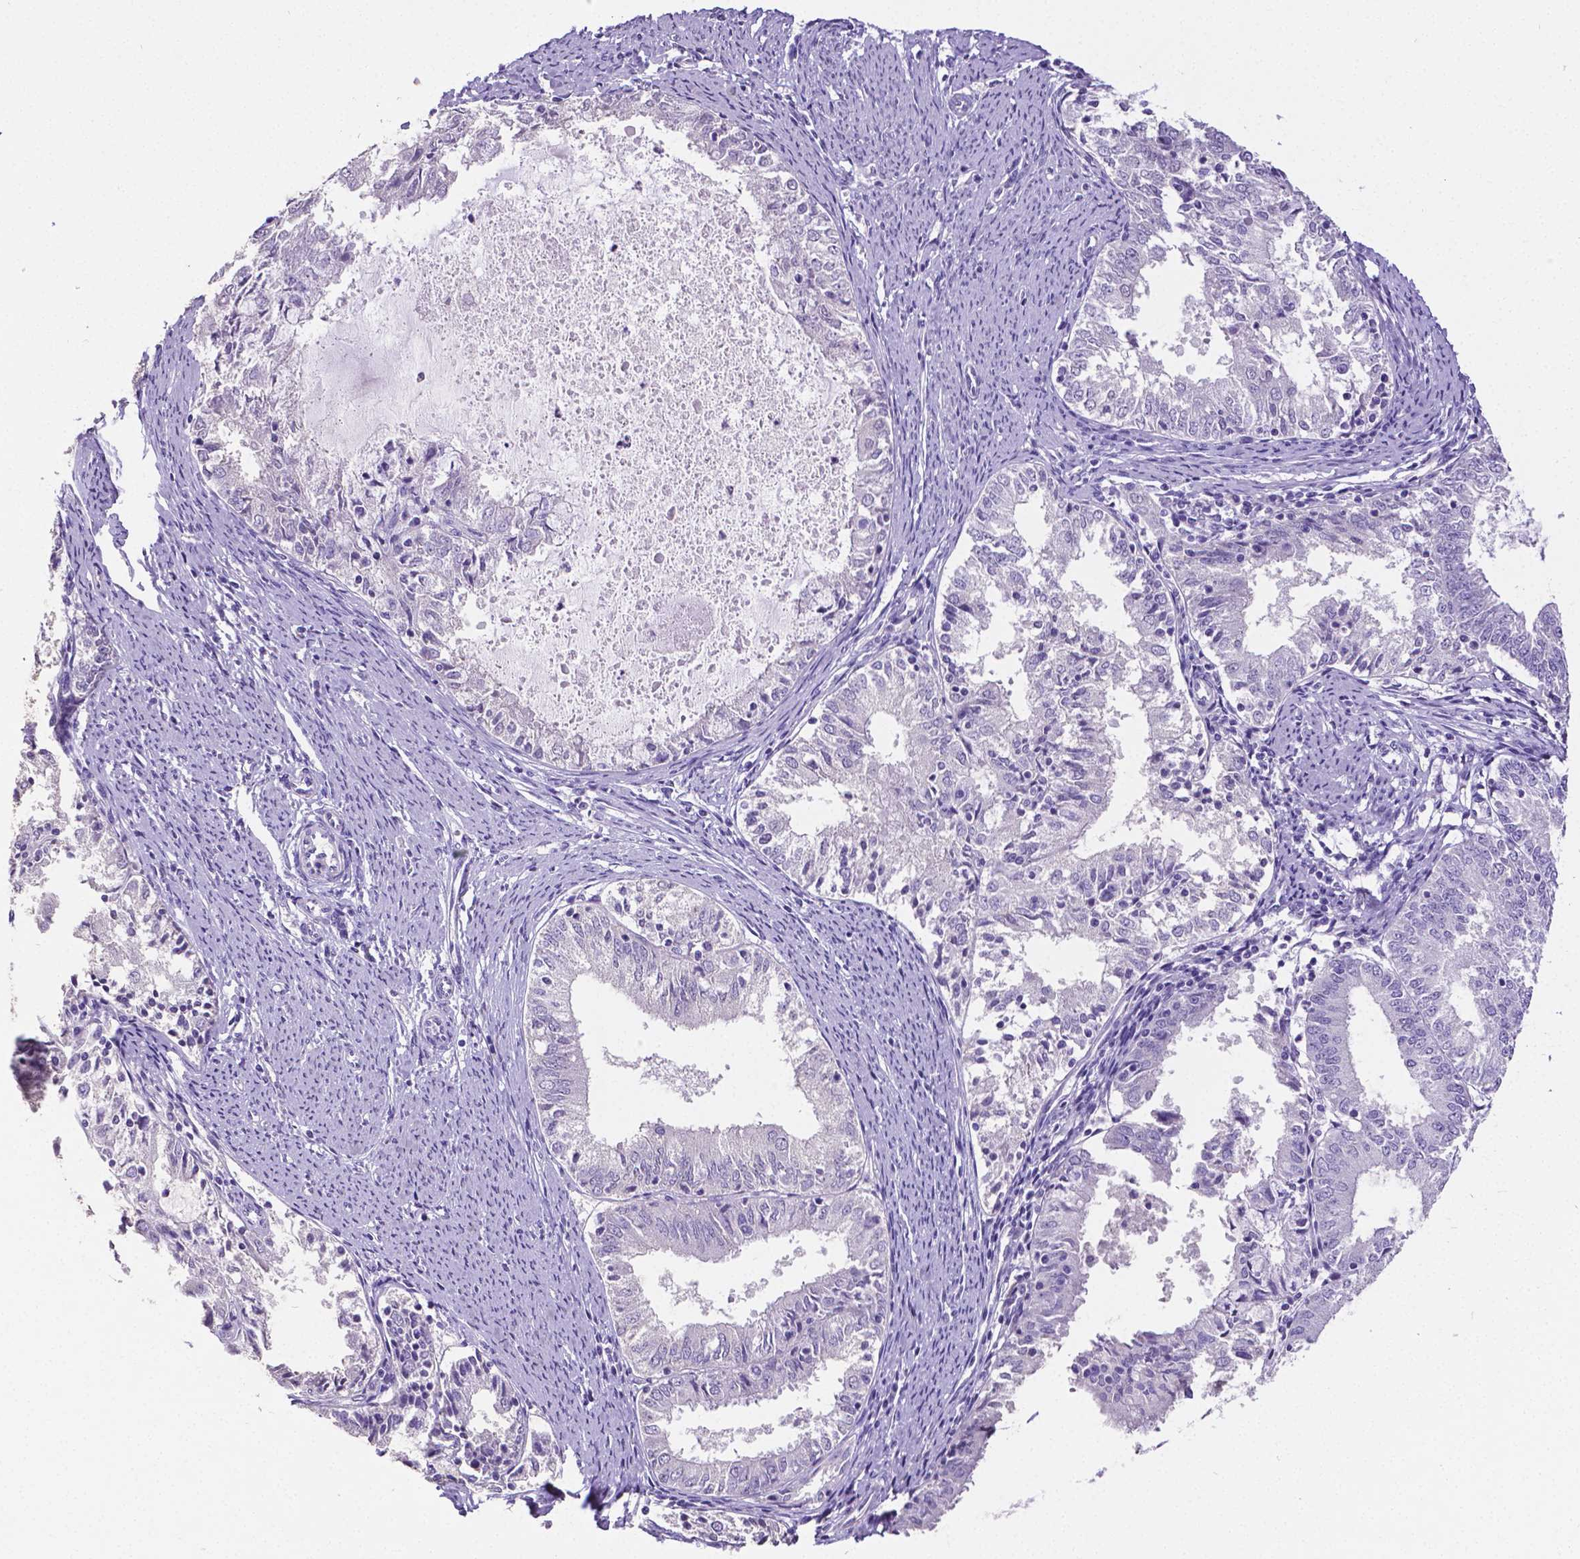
{"staining": {"intensity": "negative", "quantity": "none", "location": "none"}, "tissue": "endometrial cancer", "cell_type": "Tumor cells", "image_type": "cancer", "snomed": [{"axis": "morphology", "description": "Adenocarcinoma, NOS"}, {"axis": "topography", "description": "Endometrium"}], "caption": "This is an immunohistochemistry image of human endometrial adenocarcinoma. There is no staining in tumor cells.", "gene": "SATB2", "patient": {"sex": "female", "age": 57}}